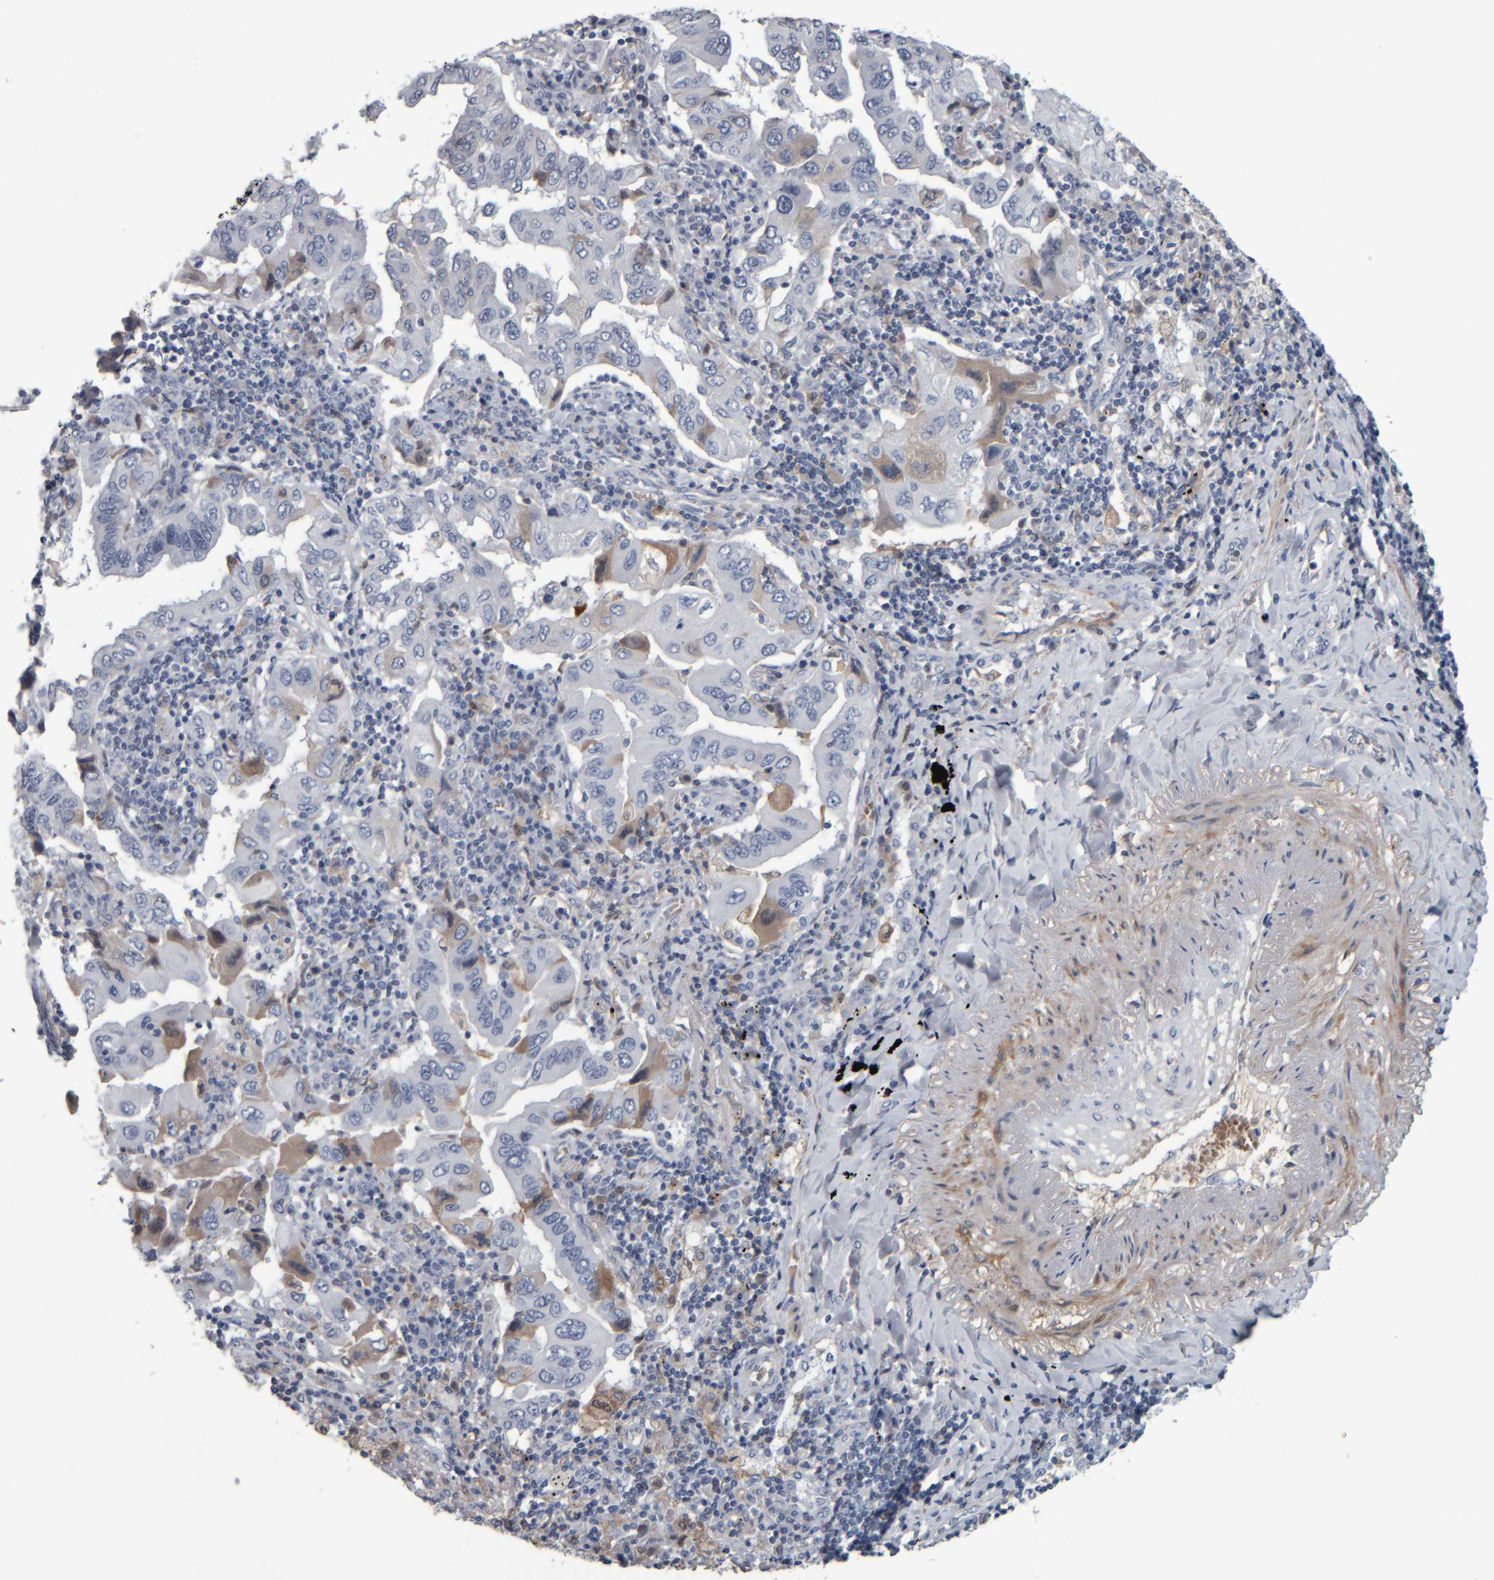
{"staining": {"intensity": "moderate", "quantity": "<25%", "location": "cytoplasmic/membranous"}, "tissue": "lung cancer", "cell_type": "Tumor cells", "image_type": "cancer", "snomed": [{"axis": "morphology", "description": "Adenocarcinoma, NOS"}, {"axis": "topography", "description": "Lung"}], "caption": "Immunohistochemistry of lung cancer exhibits low levels of moderate cytoplasmic/membranous expression in approximately <25% of tumor cells.", "gene": "CAVIN4", "patient": {"sex": "female", "age": 65}}